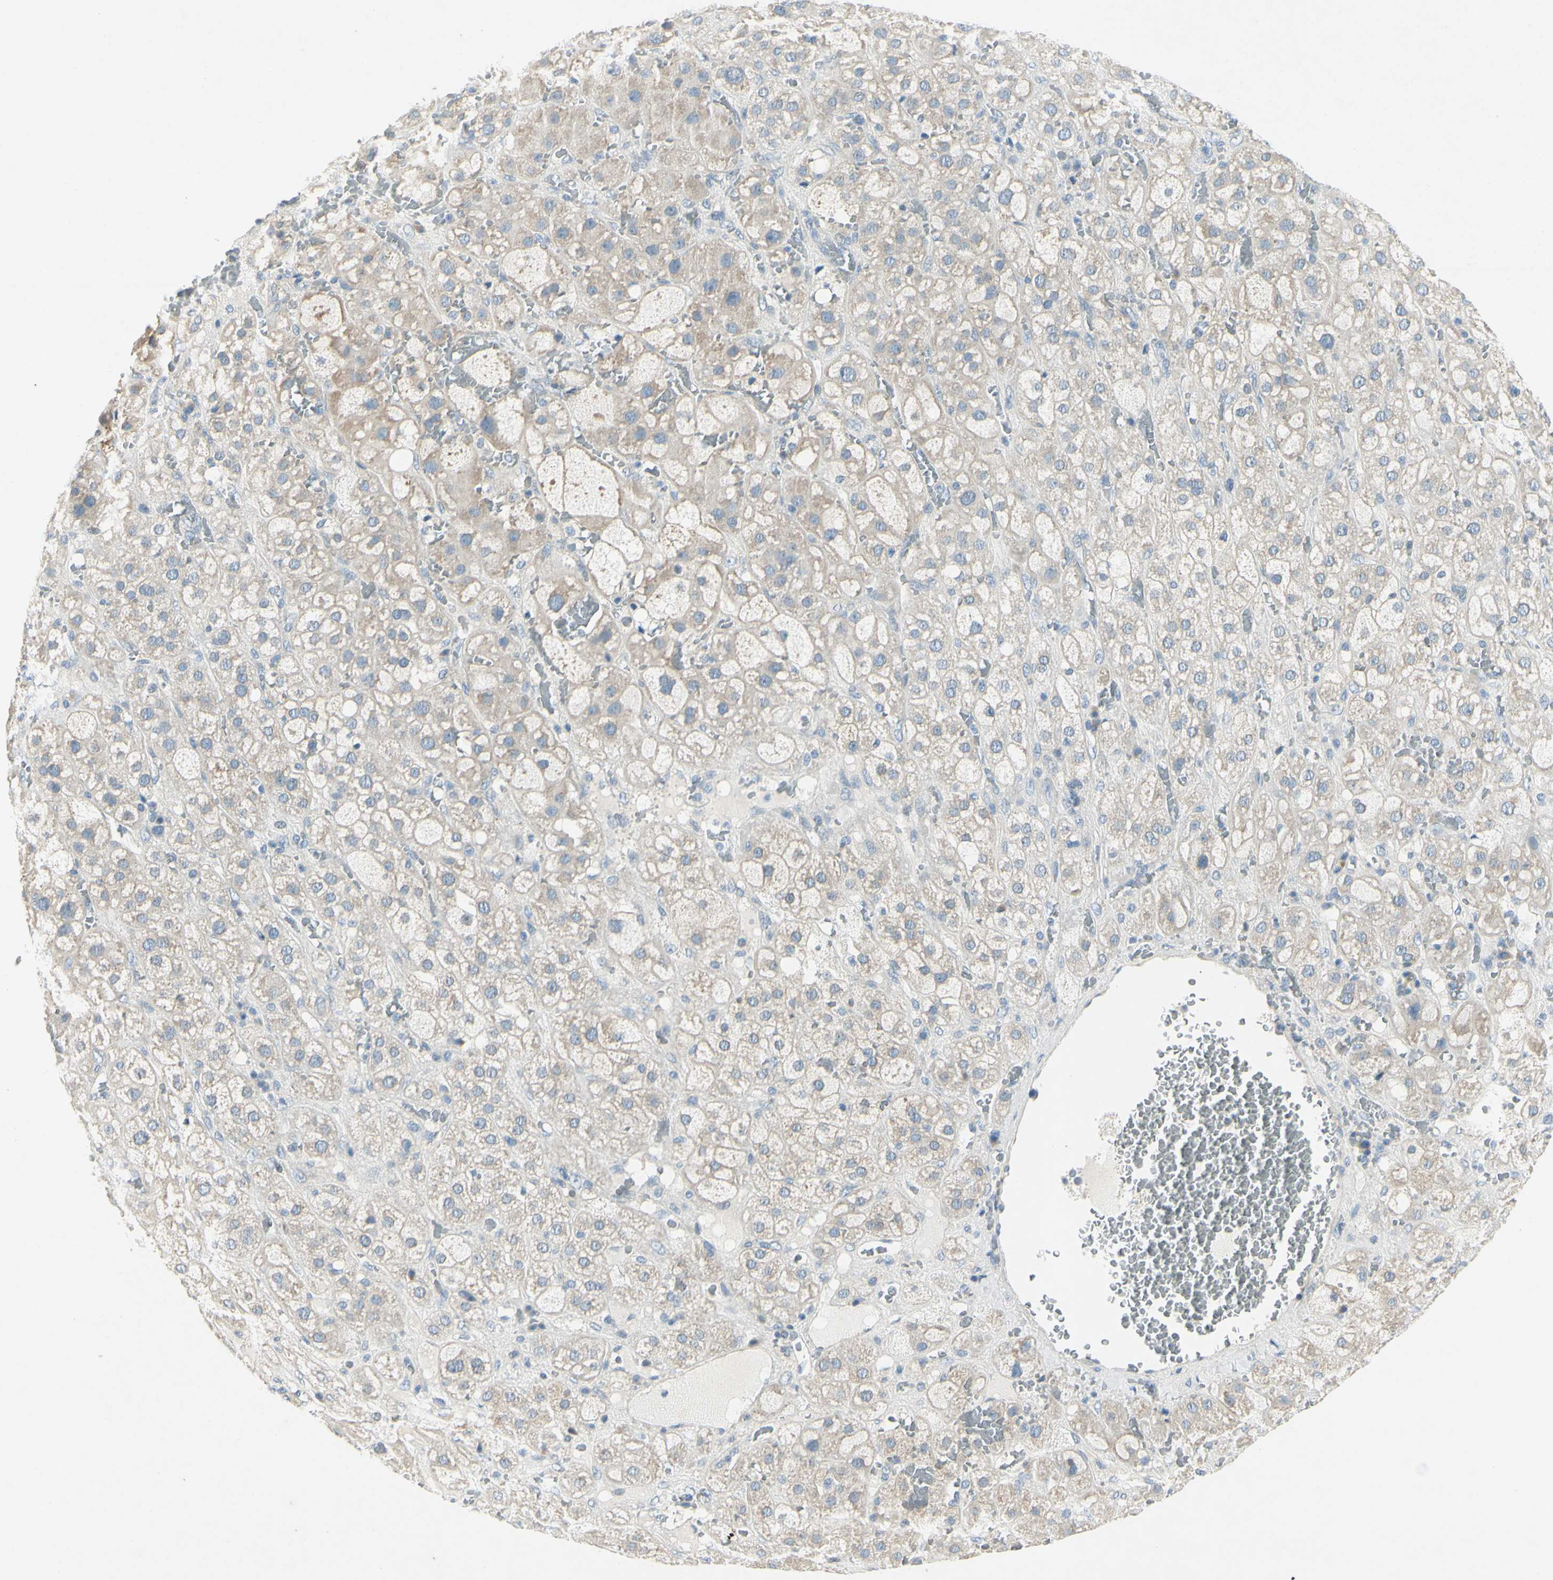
{"staining": {"intensity": "weak", "quantity": "25%-75%", "location": "cytoplasmic/membranous"}, "tissue": "adrenal gland", "cell_type": "Glandular cells", "image_type": "normal", "snomed": [{"axis": "morphology", "description": "Normal tissue, NOS"}, {"axis": "topography", "description": "Adrenal gland"}], "caption": "An immunohistochemistry photomicrograph of benign tissue is shown. Protein staining in brown shows weak cytoplasmic/membranous positivity in adrenal gland within glandular cells.", "gene": "SNAP91", "patient": {"sex": "female", "age": 47}}